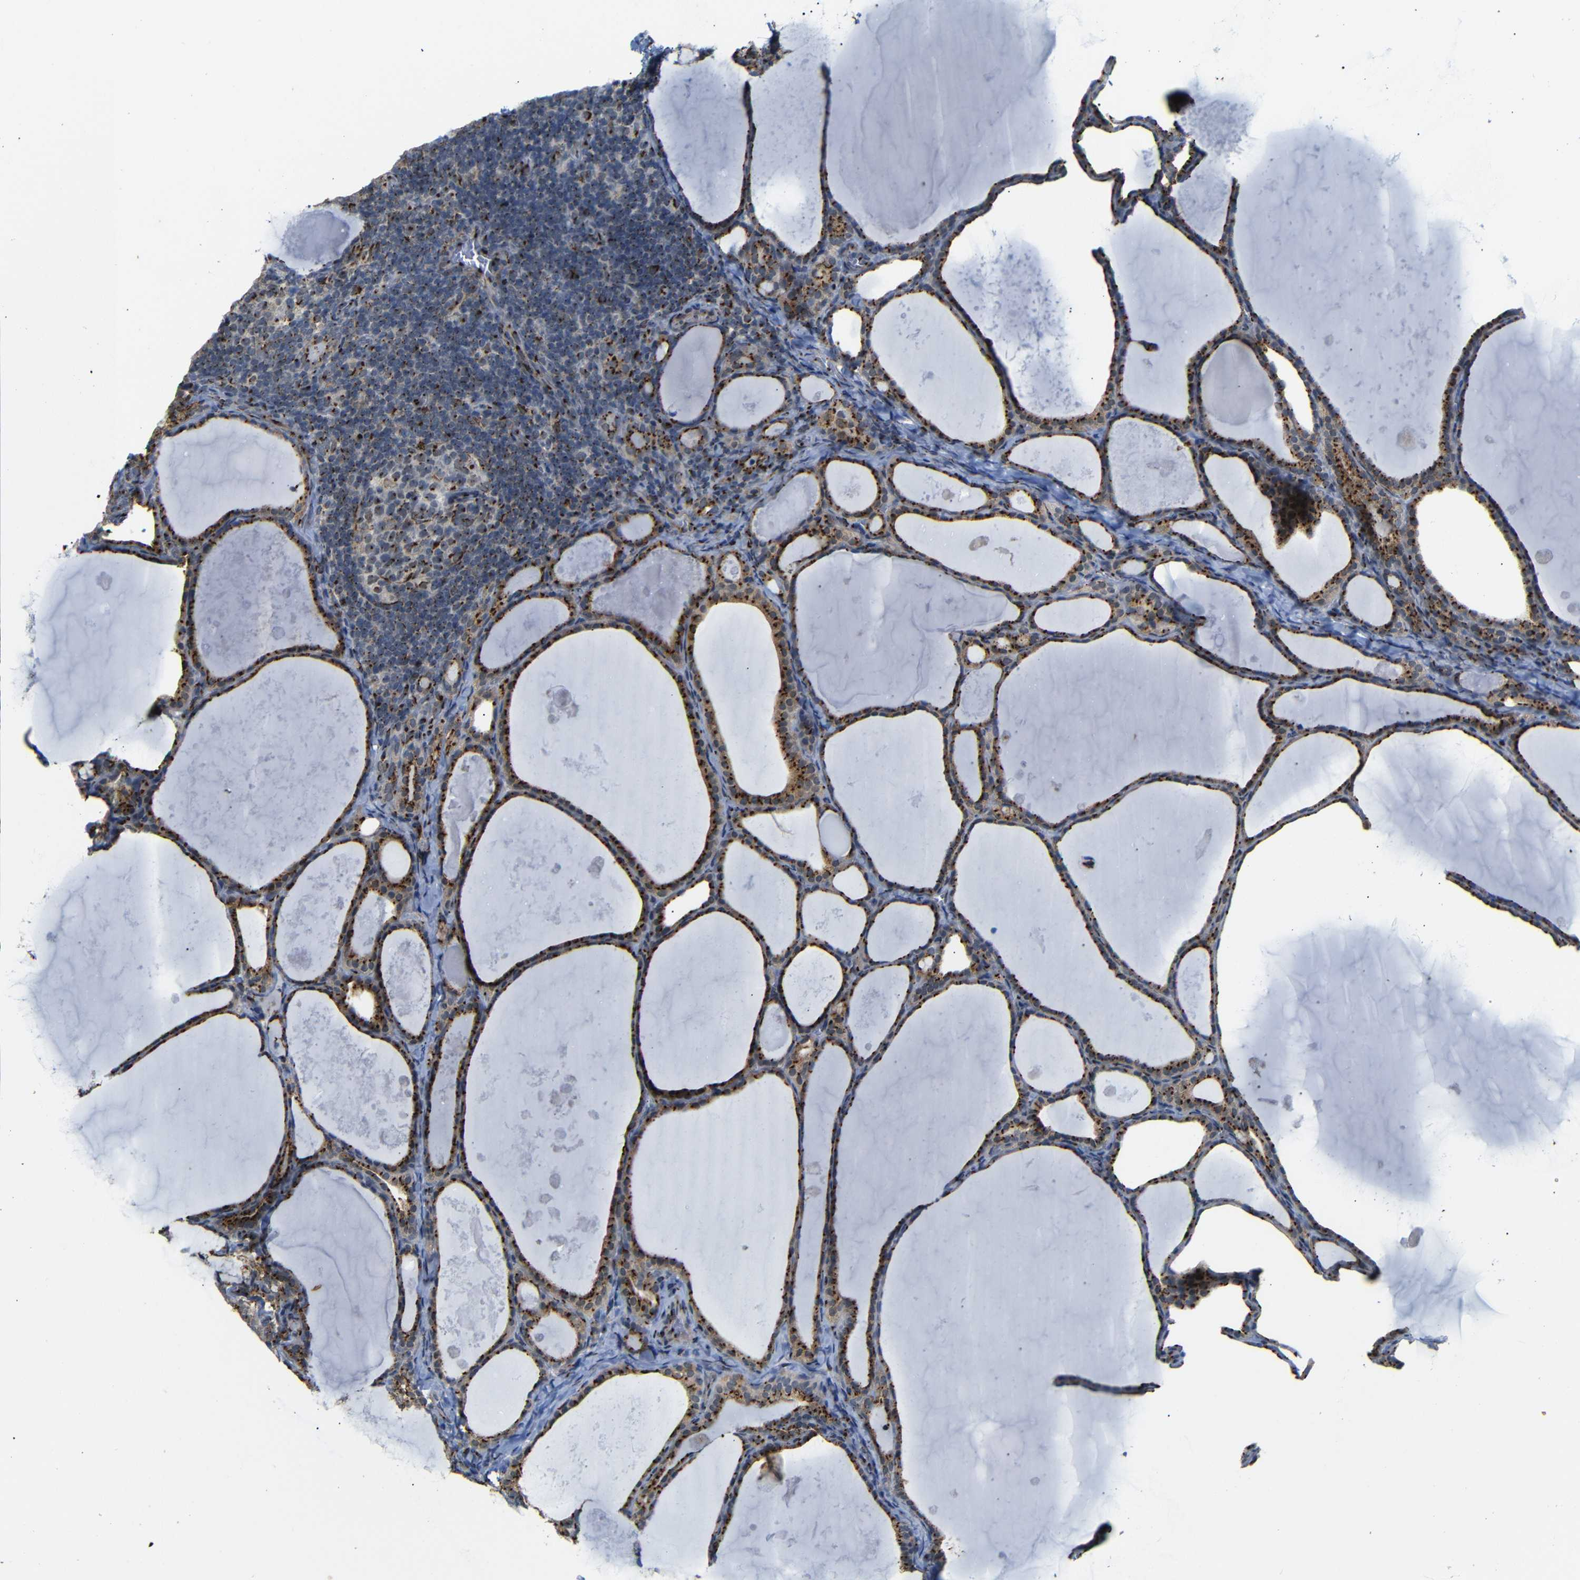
{"staining": {"intensity": "strong", "quantity": ">75%", "location": "cytoplasmic/membranous"}, "tissue": "thyroid cancer", "cell_type": "Tumor cells", "image_type": "cancer", "snomed": [{"axis": "morphology", "description": "Papillary adenocarcinoma, NOS"}, {"axis": "topography", "description": "Thyroid gland"}], "caption": "Strong cytoplasmic/membranous expression is identified in approximately >75% of tumor cells in thyroid cancer (papillary adenocarcinoma). The staining was performed using DAB (3,3'-diaminobenzidine) to visualize the protein expression in brown, while the nuclei were stained in blue with hematoxylin (Magnification: 20x).", "gene": "TGOLN2", "patient": {"sex": "female", "age": 42}}